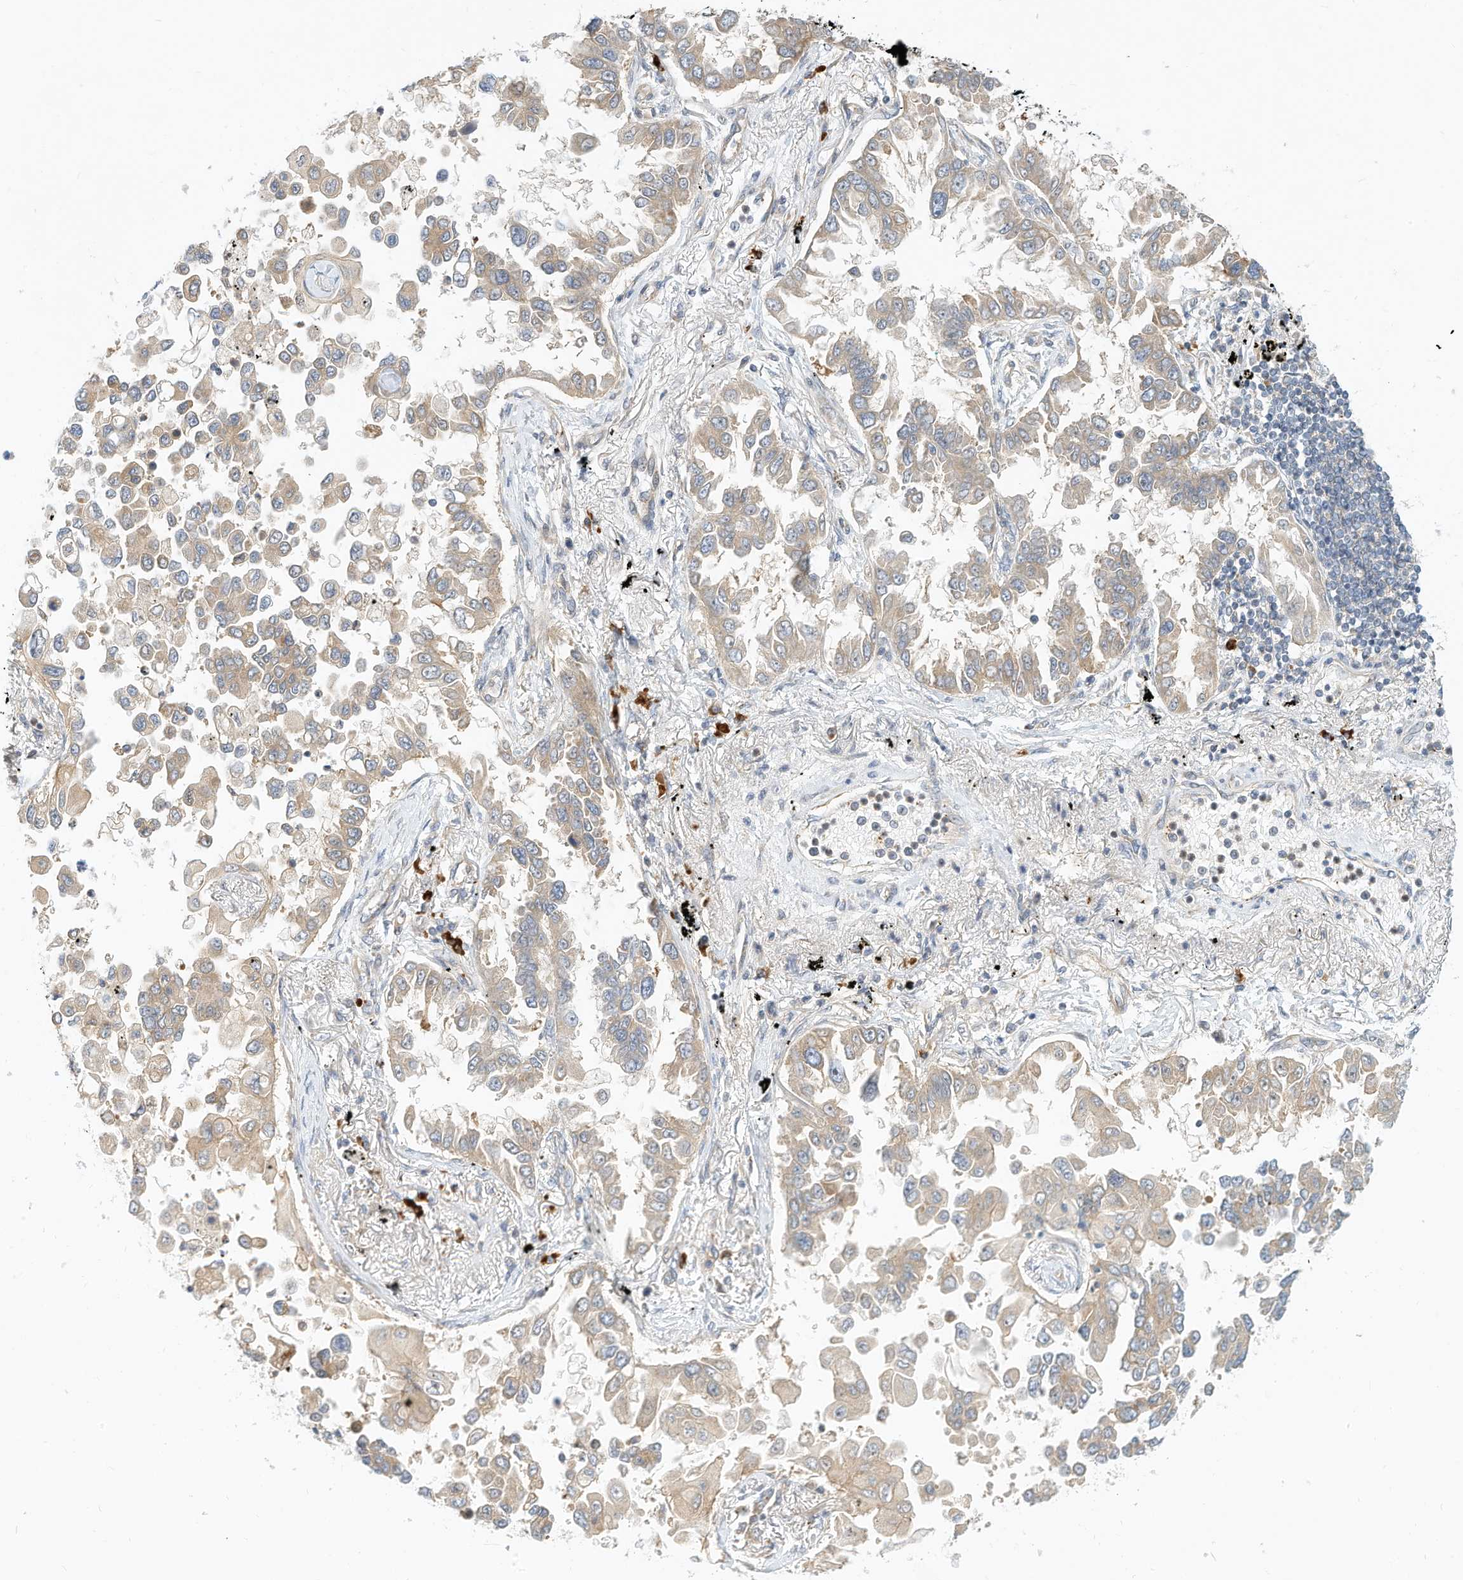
{"staining": {"intensity": "weak", "quantity": ">75%", "location": "cytoplasmic/membranous"}, "tissue": "lung cancer", "cell_type": "Tumor cells", "image_type": "cancer", "snomed": [{"axis": "morphology", "description": "Adenocarcinoma, NOS"}, {"axis": "topography", "description": "Lung"}], "caption": "The histopathology image reveals staining of lung cancer (adenocarcinoma), revealing weak cytoplasmic/membranous protein positivity (brown color) within tumor cells.", "gene": "OFD1", "patient": {"sex": "female", "age": 67}}